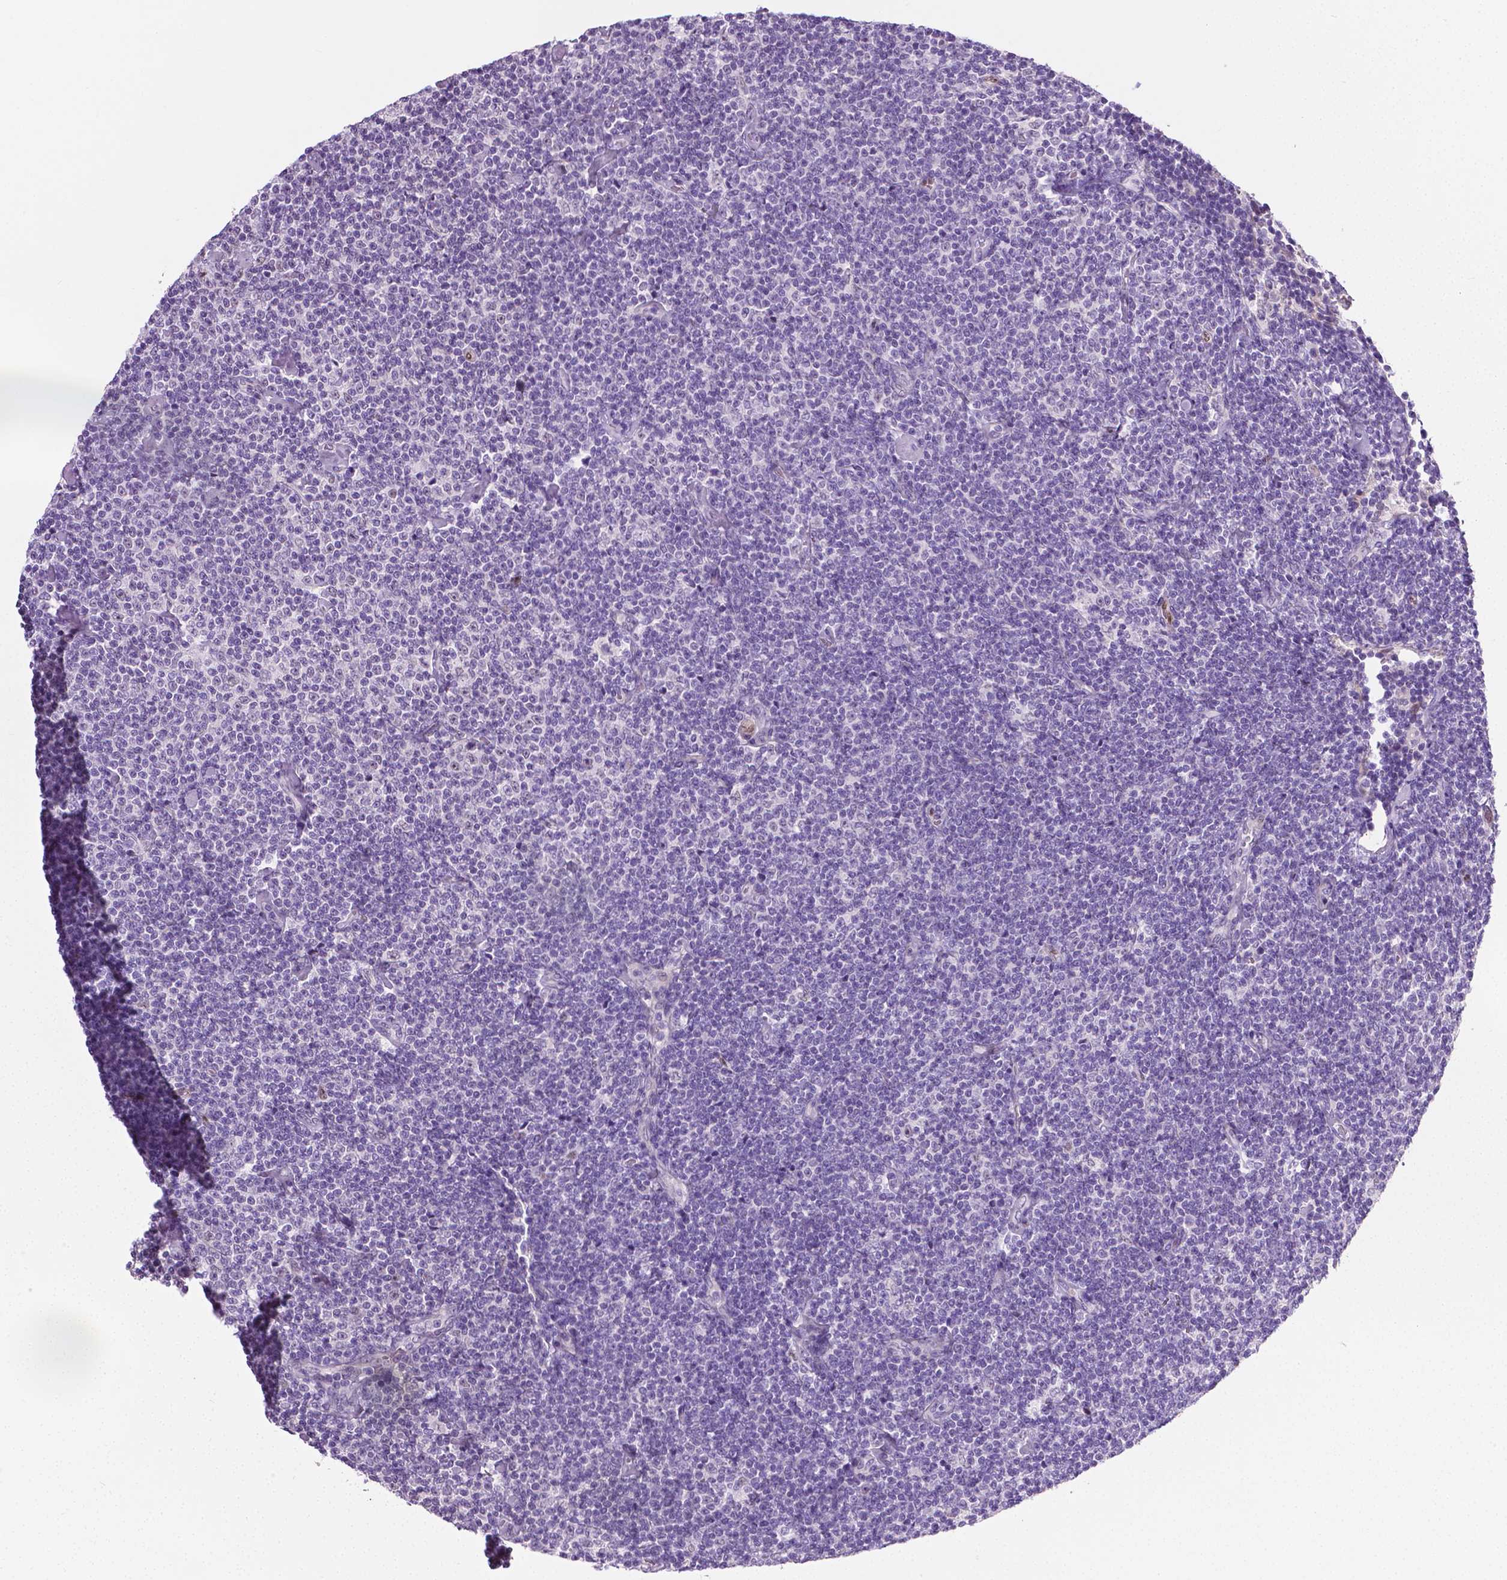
{"staining": {"intensity": "negative", "quantity": "none", "location": "none"}, "tissue": "lymphoma", "cell_type": "Tumor cells", "image_type": "cancer", "snomed": [{"axis": "morphology", "description": "Malignant lymphoma, non-Hodgkin's type, Low grade"}, {"axis": "topography", "description": "Lymph node"}], "caption": "A high-resolution photomicrograph shows IHC staining of lymphoma, which reveals no significant staining in tumor cells.", "gene": "PTGER3", "patient": {"sex": "male", "age": 81}}